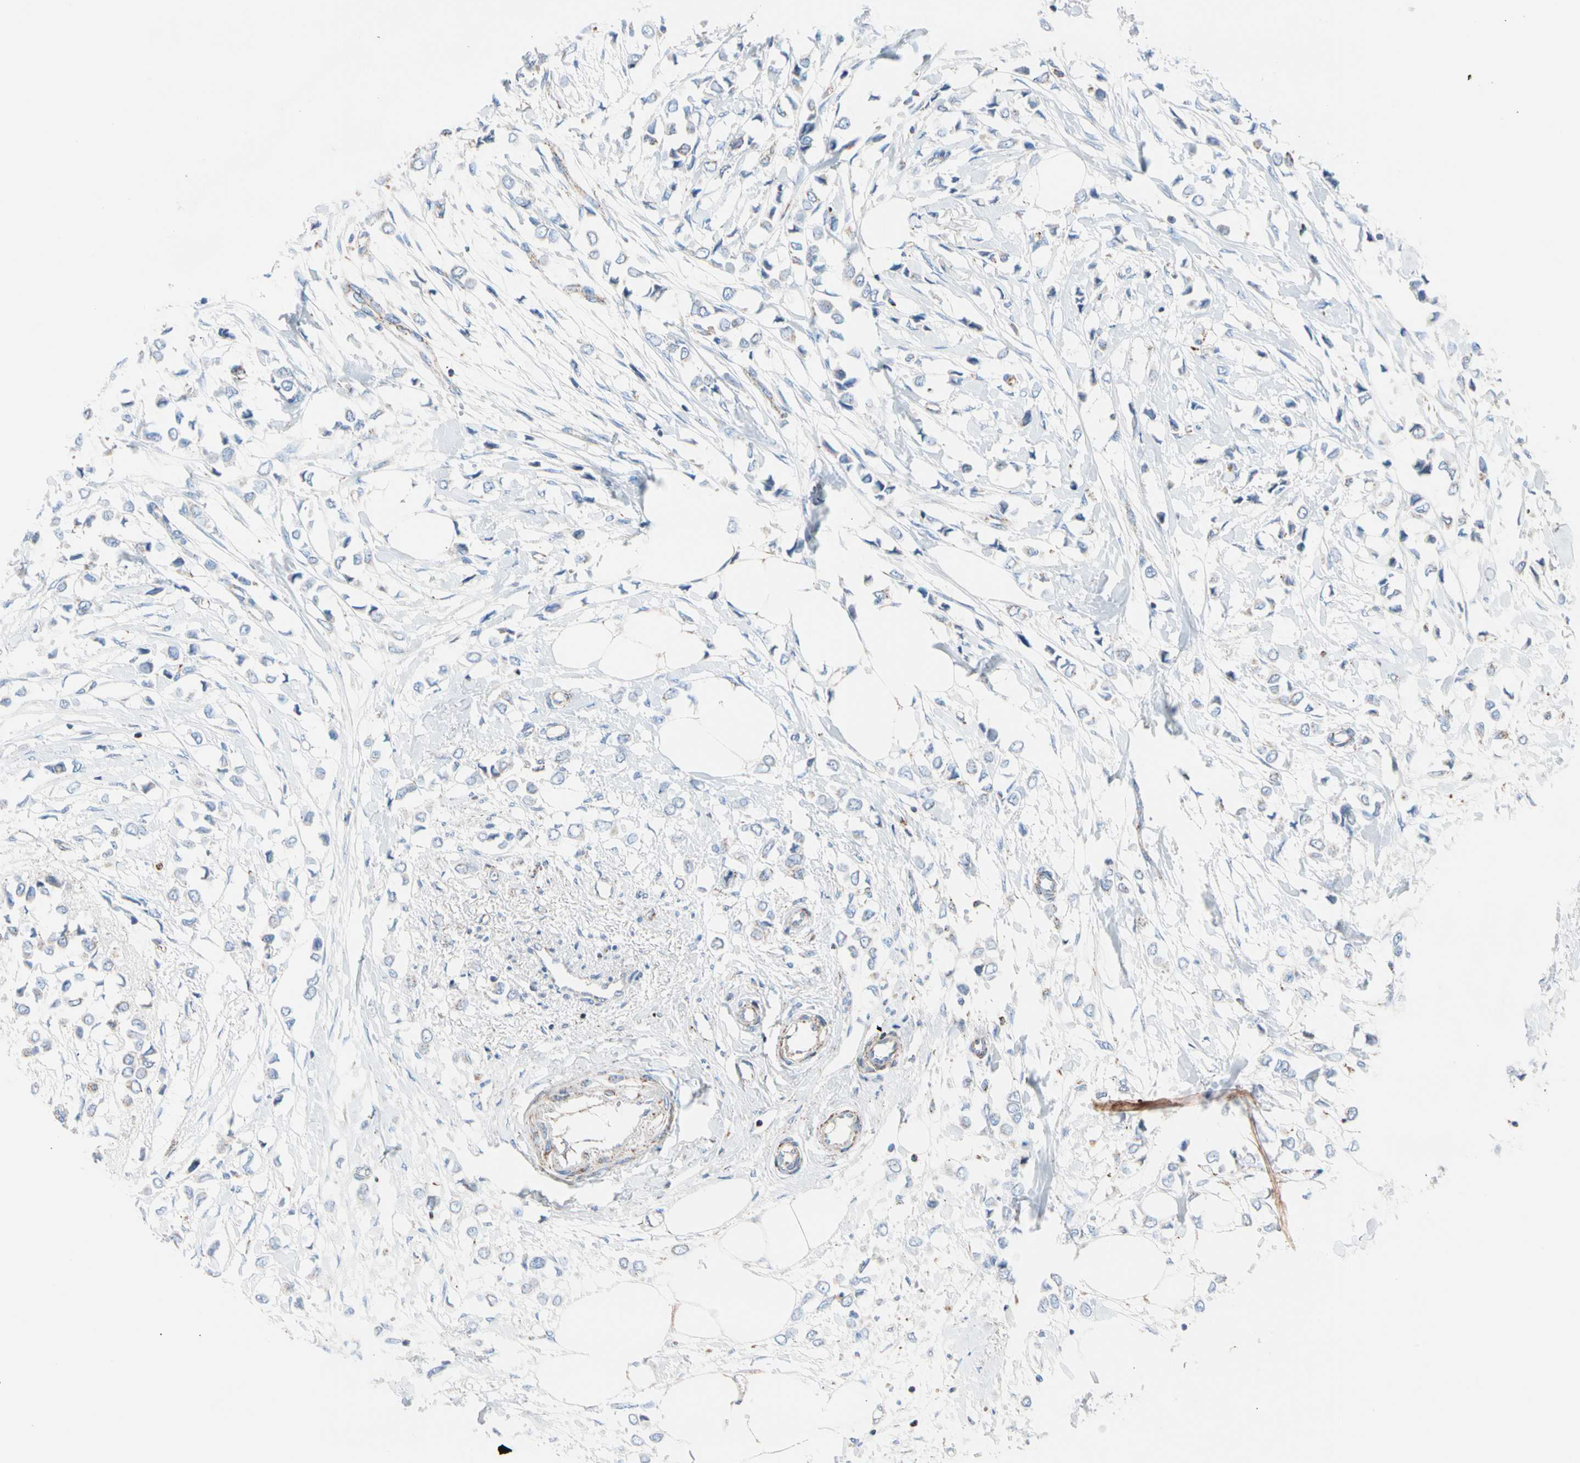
{"staining": {"intensity": "moderate", "quantity": "<25%", "location": "cytoplasmic/membranous"}, "tissue": "breast cancer", "cell_type": "Tumor cells", "image_type": "cancer", "snomed": [{"axis": "morphology", "description": "Lobular carcinoma"}, {"axis": "topography", "description": "Breast"}], "caption": "Immunohistochemistry staining of breast cancer (lobular carcinoma), which exhibits low levels of moderate cytoplasmic/membranous staining in approximately <25% of tumor cells indicating moderate cytoplasmic/membranous protein staining. The staining was performed using DAB (3,3'-diaminobenzidine) (brown) for protein detection and nuclei were counterstained in hematoxylin (blue).", "gene": "HK1", "patient": {"sex": "female", "age": 51}}